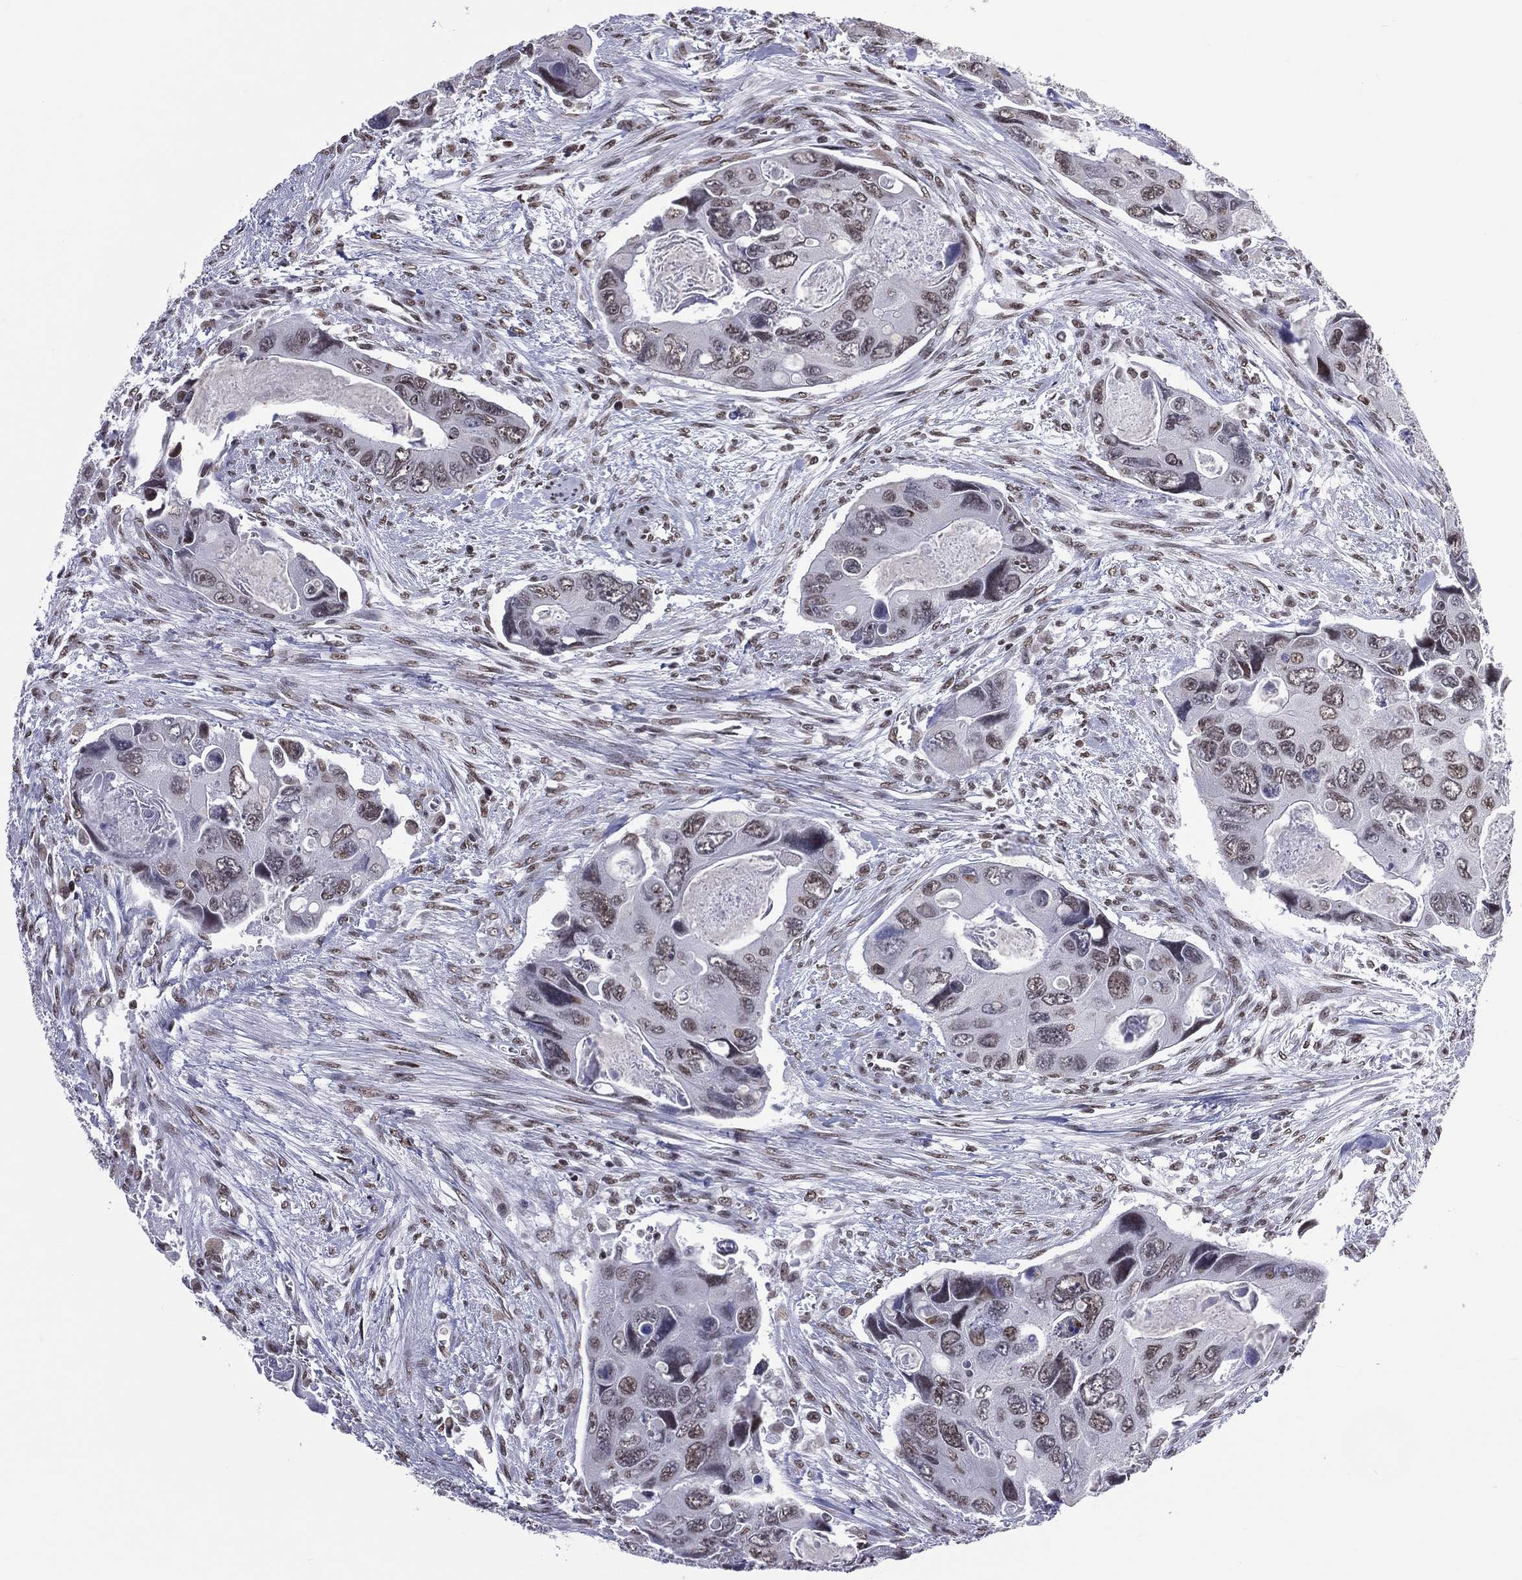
{"staining": {"intensity": "moderate", "quantity": "25%-75%", "location": "nuclear"}, "tissue": "colorectal cancer", "cell_type": "Tumor cells", "image_type": "cancer", "snomed": [{"axis": "morphology", "description": "Adenocarcinoma, NOS"}, {"axis": "topography", "description": "Rectum"}], "caption": "High-power microscopy captured an immunohistochemistry image of colorectal cancer, revealing moderate nuclear positivity in about 25%-75% of tumor cells. (Brightfield microscopy of DAB IHC at high magnification).", "gene": "ZNF7", "patient": {"sex": "male", "age": 62}}